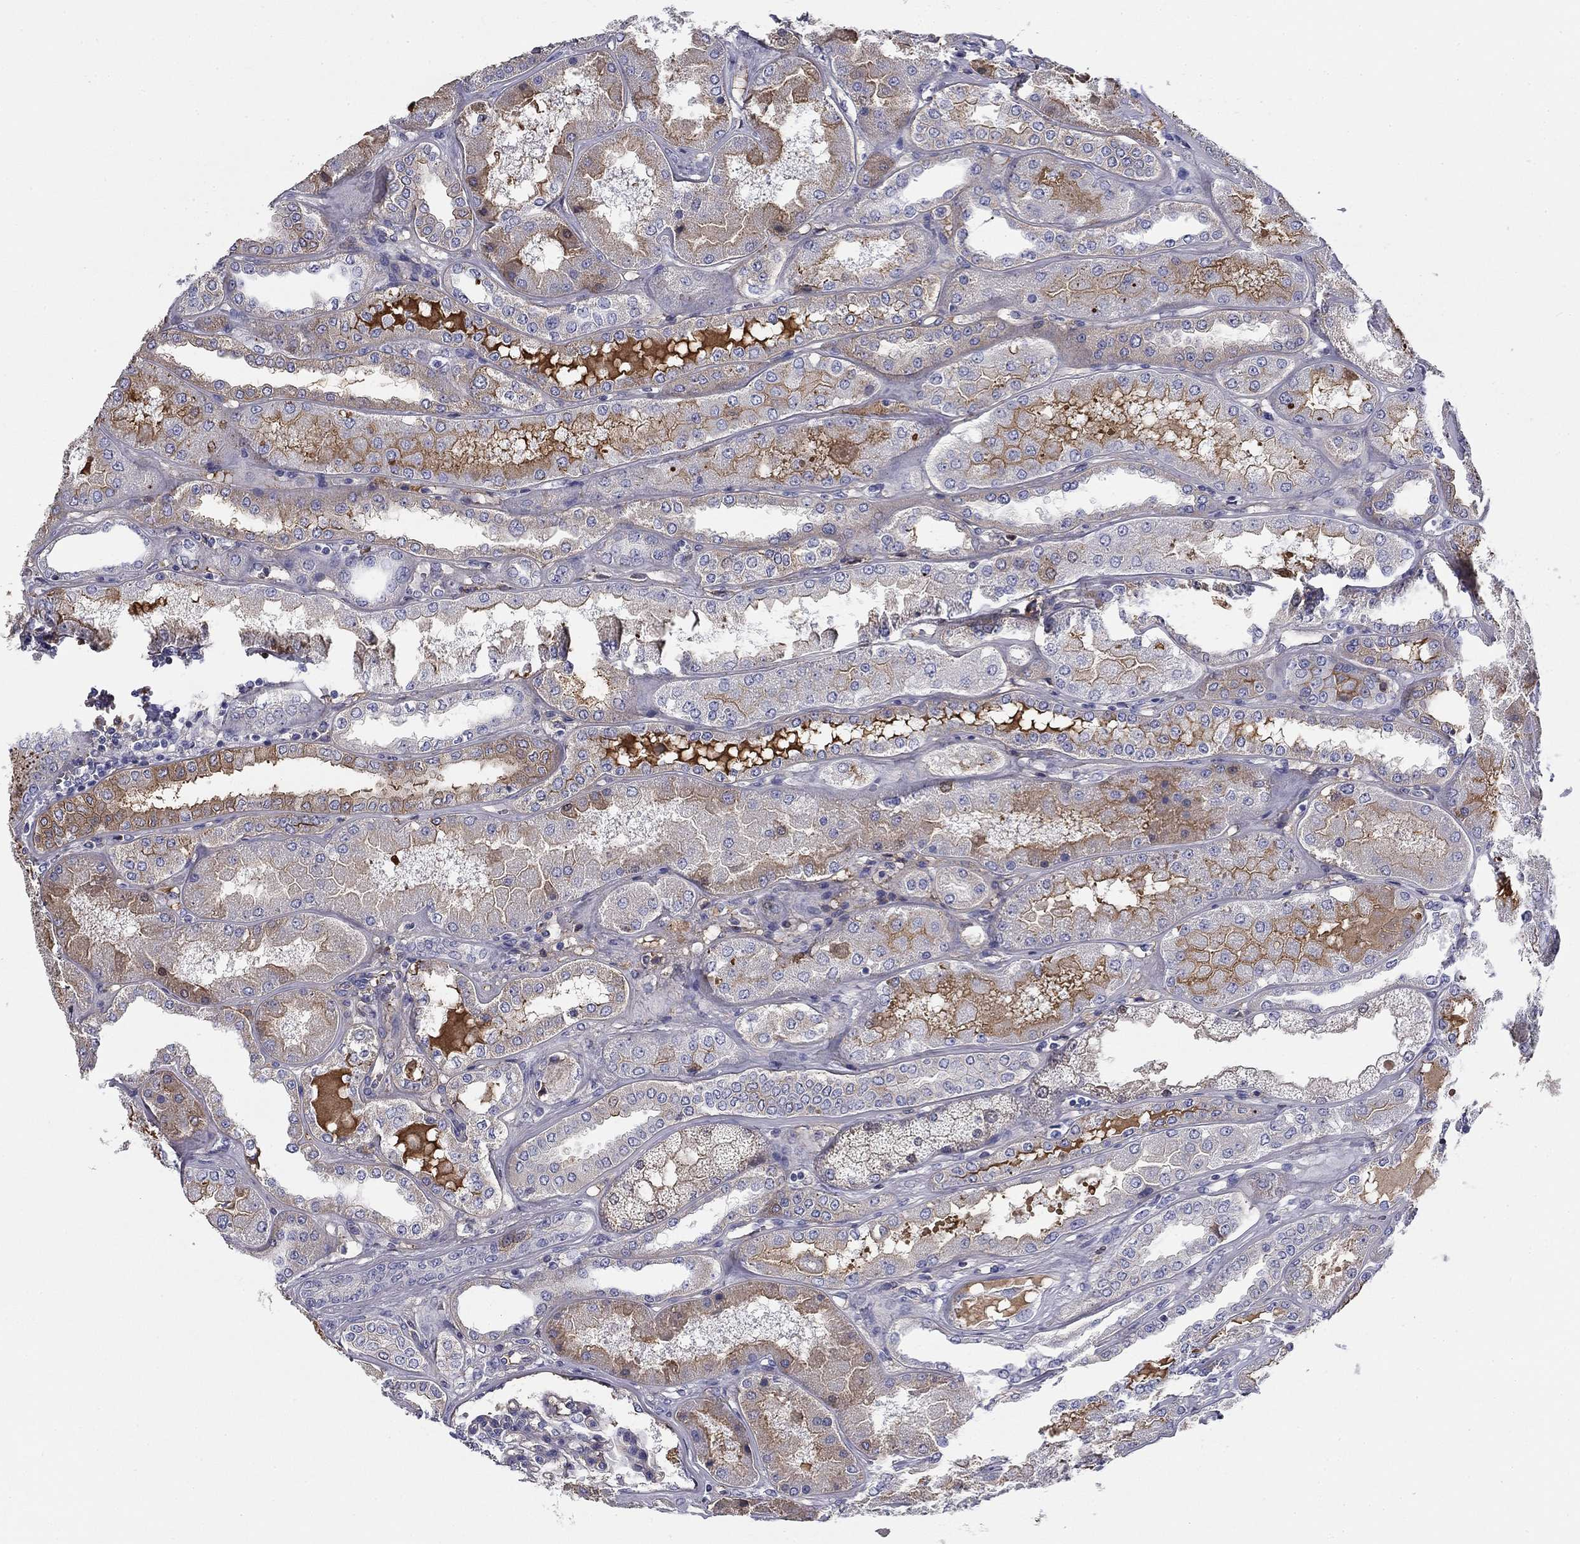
{"staining": {"intensity": "negative", "quantity": "none", "location": "none"}, "tissue": "kidney", "cell_type": "Cells in glomeruli", "image_type": "normal", "snomed": [{"axis": "morphology", "description": "Normal tissue, NOS"}, {"axis": "topography", "description": "Kidney"}], "caption": "Immunohistochemical staining of unremarkable human kidney demonstrates no significant positivity in cells in glomeruli.", "gene": "CPLX4", "patient": {"sex": "female", "age": 56}}